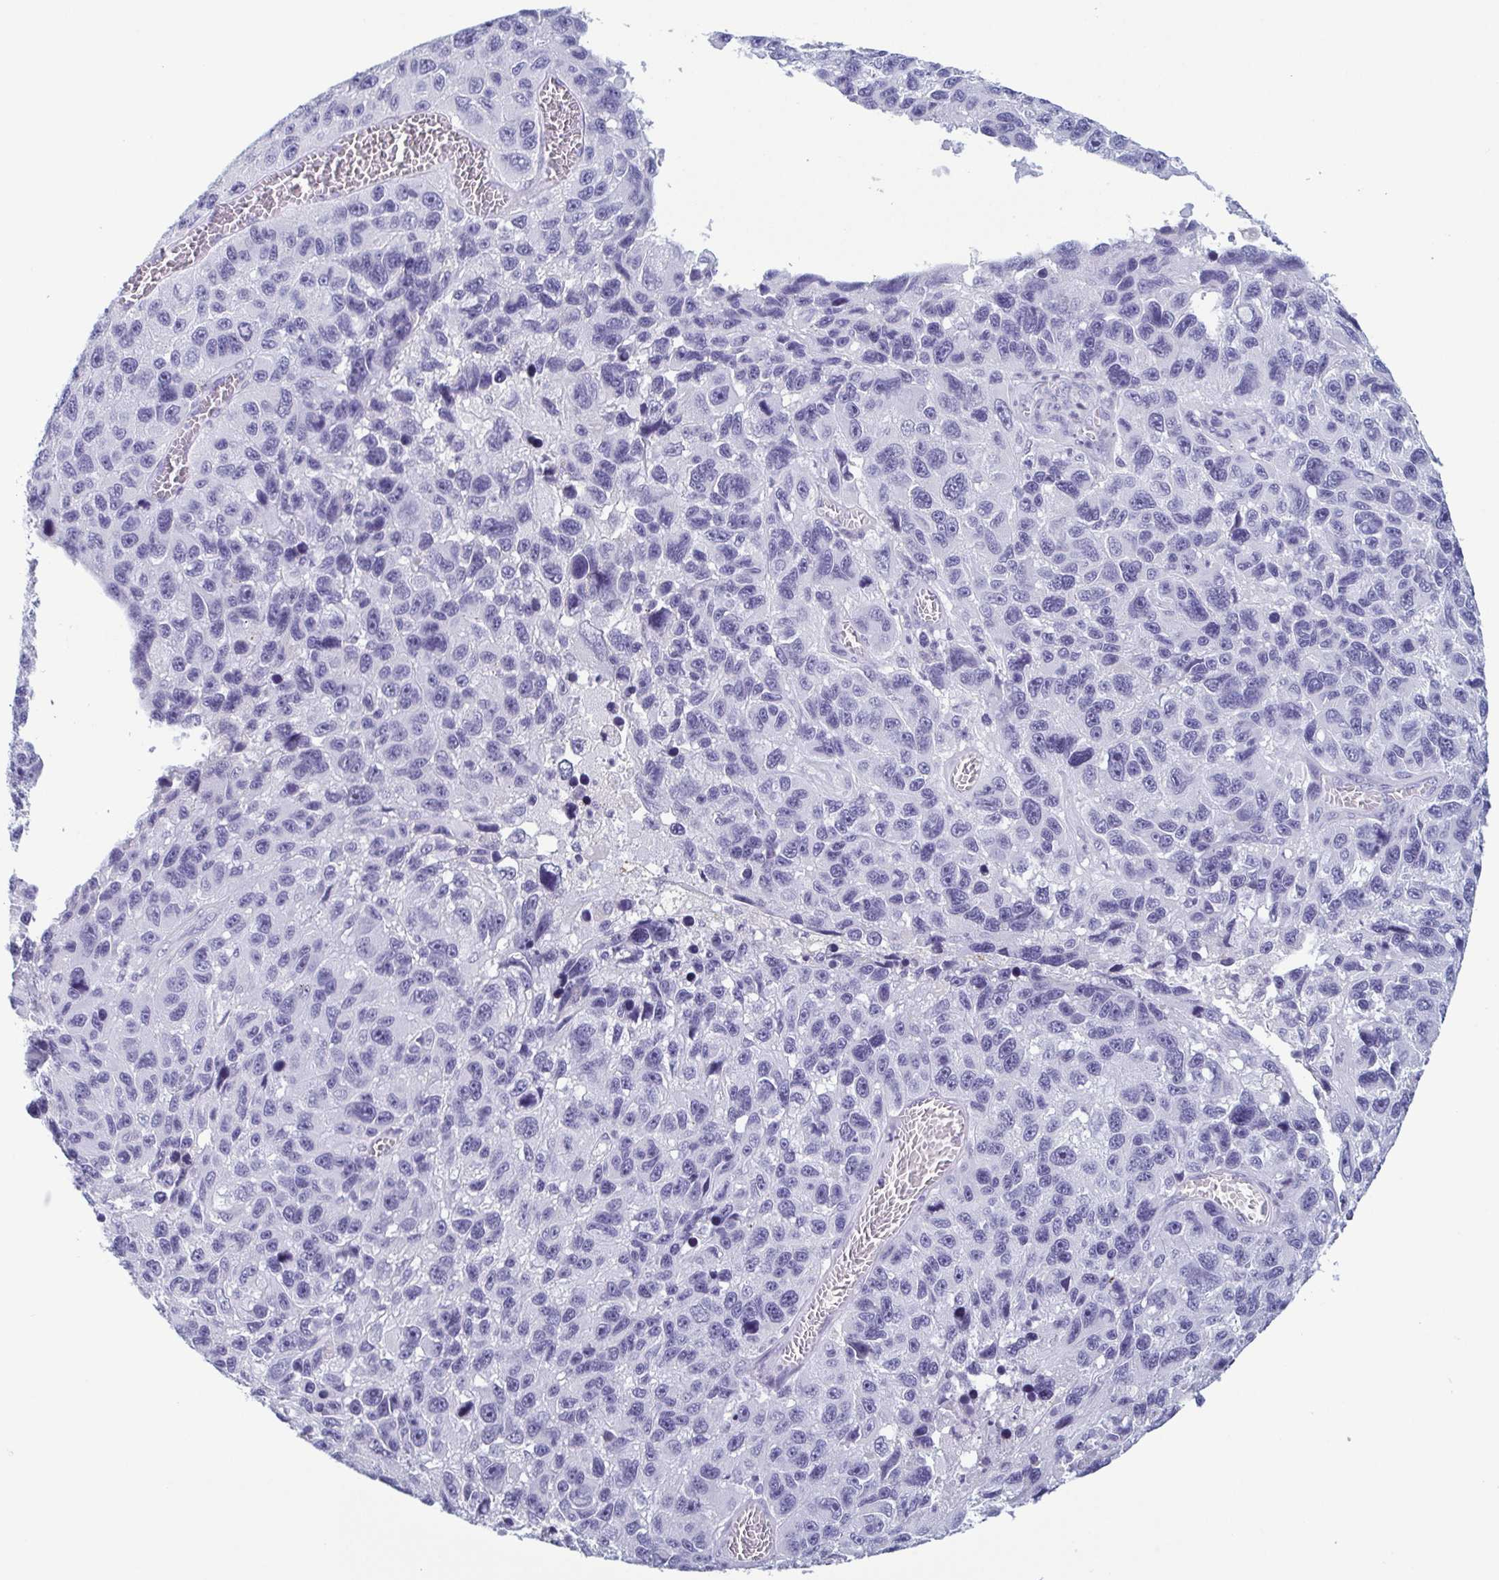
{"staining": {"intensity": "negative", "quantity": "none", "location": "none"}, "tissue": "melanoma", "cell_type": "Tumor cells", "image_type": "cancer", "snomed": [{"axis": "morphology", "description": "Malignant melanoma, NOS"}, {"axis": "topography", "description": "Skin"}], "caption": "High magnification brightfield microscopy of melanoma stained with DAB (3,3'-diaminobenzidine) (brown) and counterstained with hematoxylin (blue): tumor cells show no significant staining. (DAB IHC, high magnification).", "gene": "KRT10", "patient": {"sex": "male", "age": 53}}